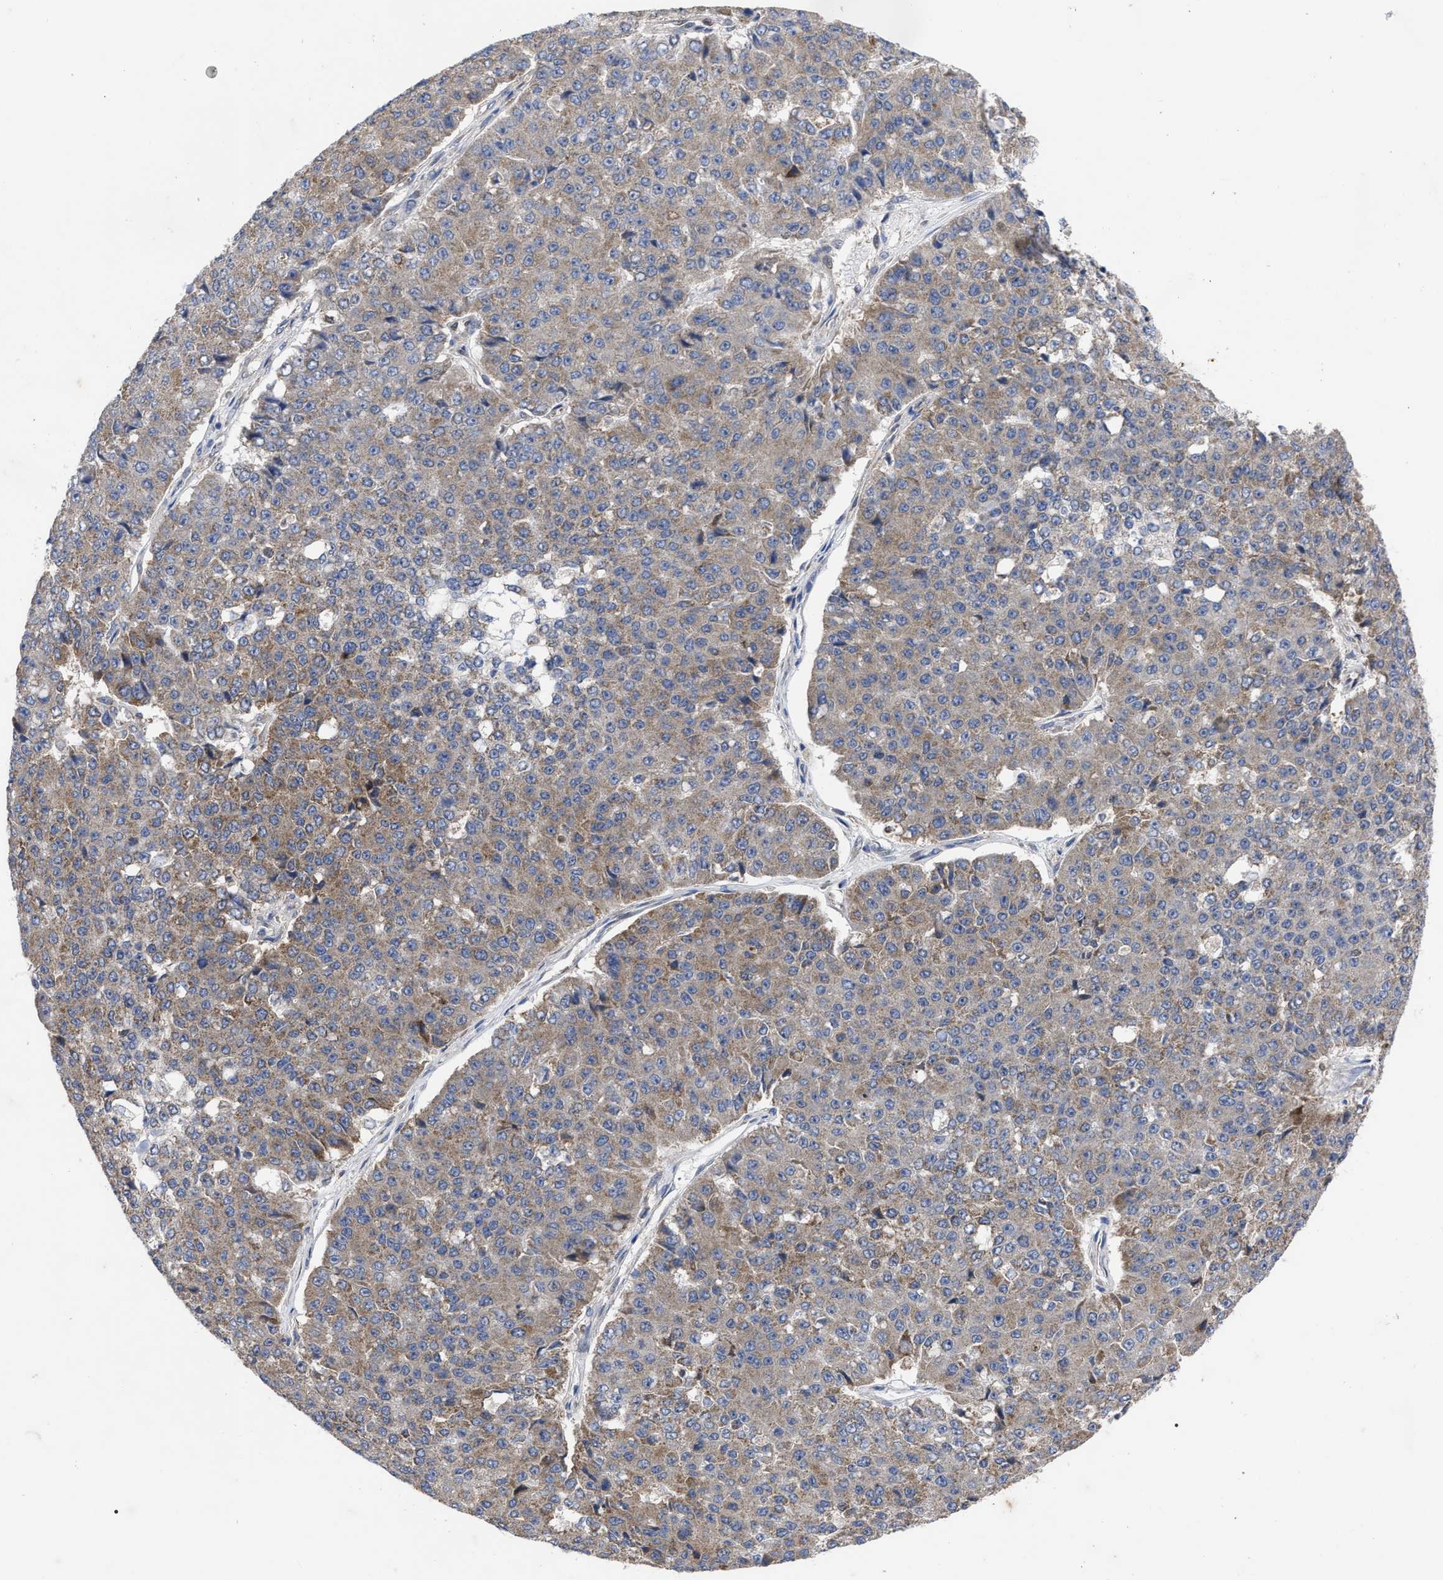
{"staining": {"intensity": "weak", "quantity": ">75%", "location": "cytoplasmic/membranous"}, "tissue": "pancreatic cancer", "cell_type": "Tumor cells", "image_type": "cancer", "snomed": [{"axis": "morphology", "description": "Adenocarcinoma, NOS"}, {"axis": "topography", "description": "Pancreas"}], "caption": "A brown stain shows weak cytoplasmic/membranous positivity of a protein in human pancreatic cancer tumor cells.", "gene": "TCP1", "patient": {"sex": "male", "age": 50}}